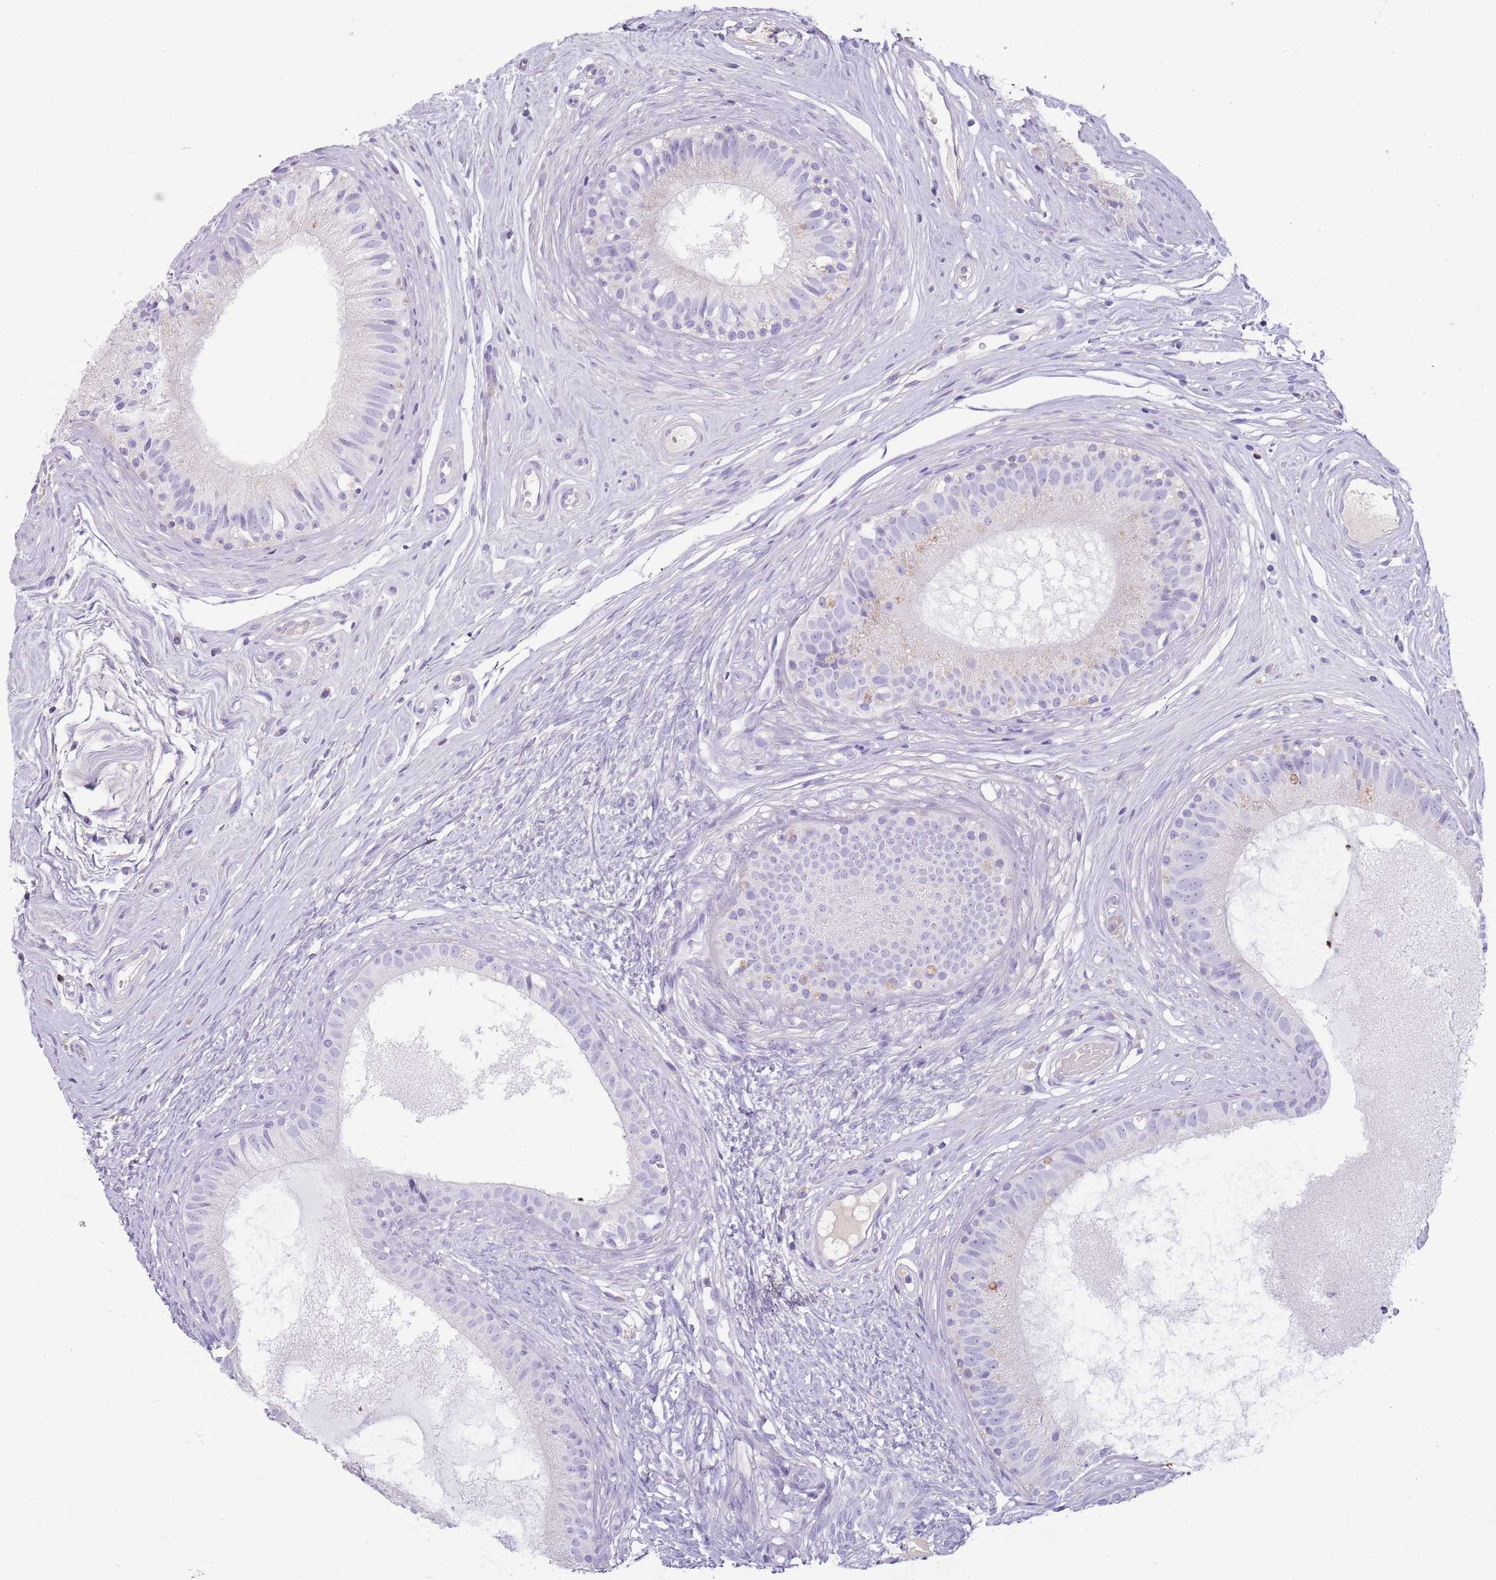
{"staining": {"intensity": "negative", "quantity": "none", "location": "none"}, "tissue": "epididymis", "cell_type": "Glandular cells", "image_type": "normal", "snomed": [{"axis": "morphology", "description": "Normal tissue, NOS"}, {"axis": "topography", "description": "Epididymis"}], "caption": "IHC of normal epididymis displays no positivity in glandular cells.", "gene": "TOX2", "patient": {"sex": "male", "age": 74}}